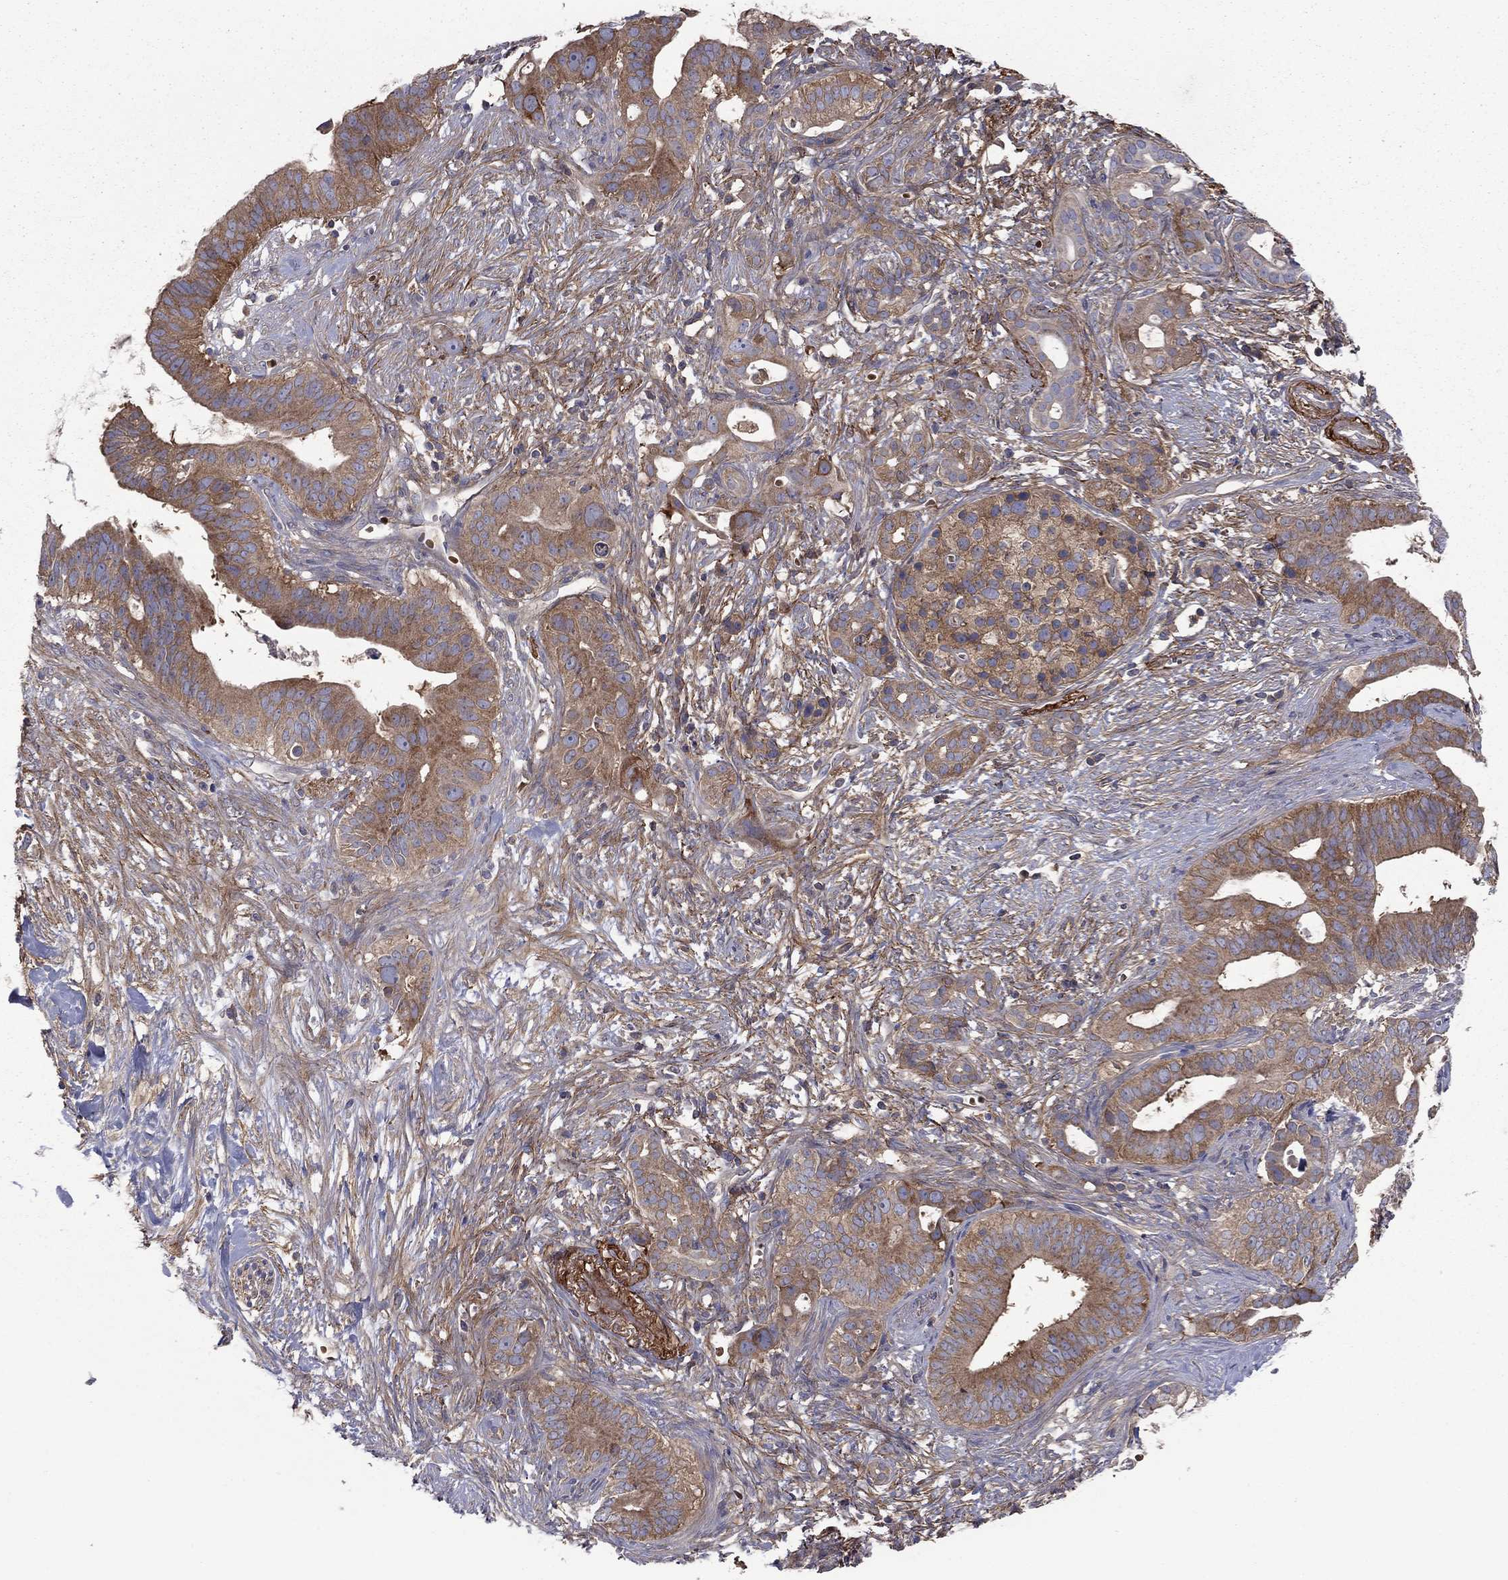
{"staining": {"intensity": "moderate", "quantity": "25%-75%", "location": "cytoplasmic/membranous"}, "tissue": "pancreatic cancer", "cell_type": "Tumor cells", "image_type": "cancer", "snomed": [{"axis": "morphology", "description": "Adenocarcinoma, NOS"}, {"axis": "topography", "description": "Pancreas"}], "caption": "Immunohistochemical staining of human adenocarcinoma (pancreatic) shows medium levels of moderate cytoplasmic/membranous positivity in approximately 25%-75% of tumor cells. The protein of interest is stained brown, and the nuclei are stained in blue (DAB IHC with brightfield microscopy, high magnification).", "gene": "RNF123", "patient": {"sex": "male", "age": 61}}